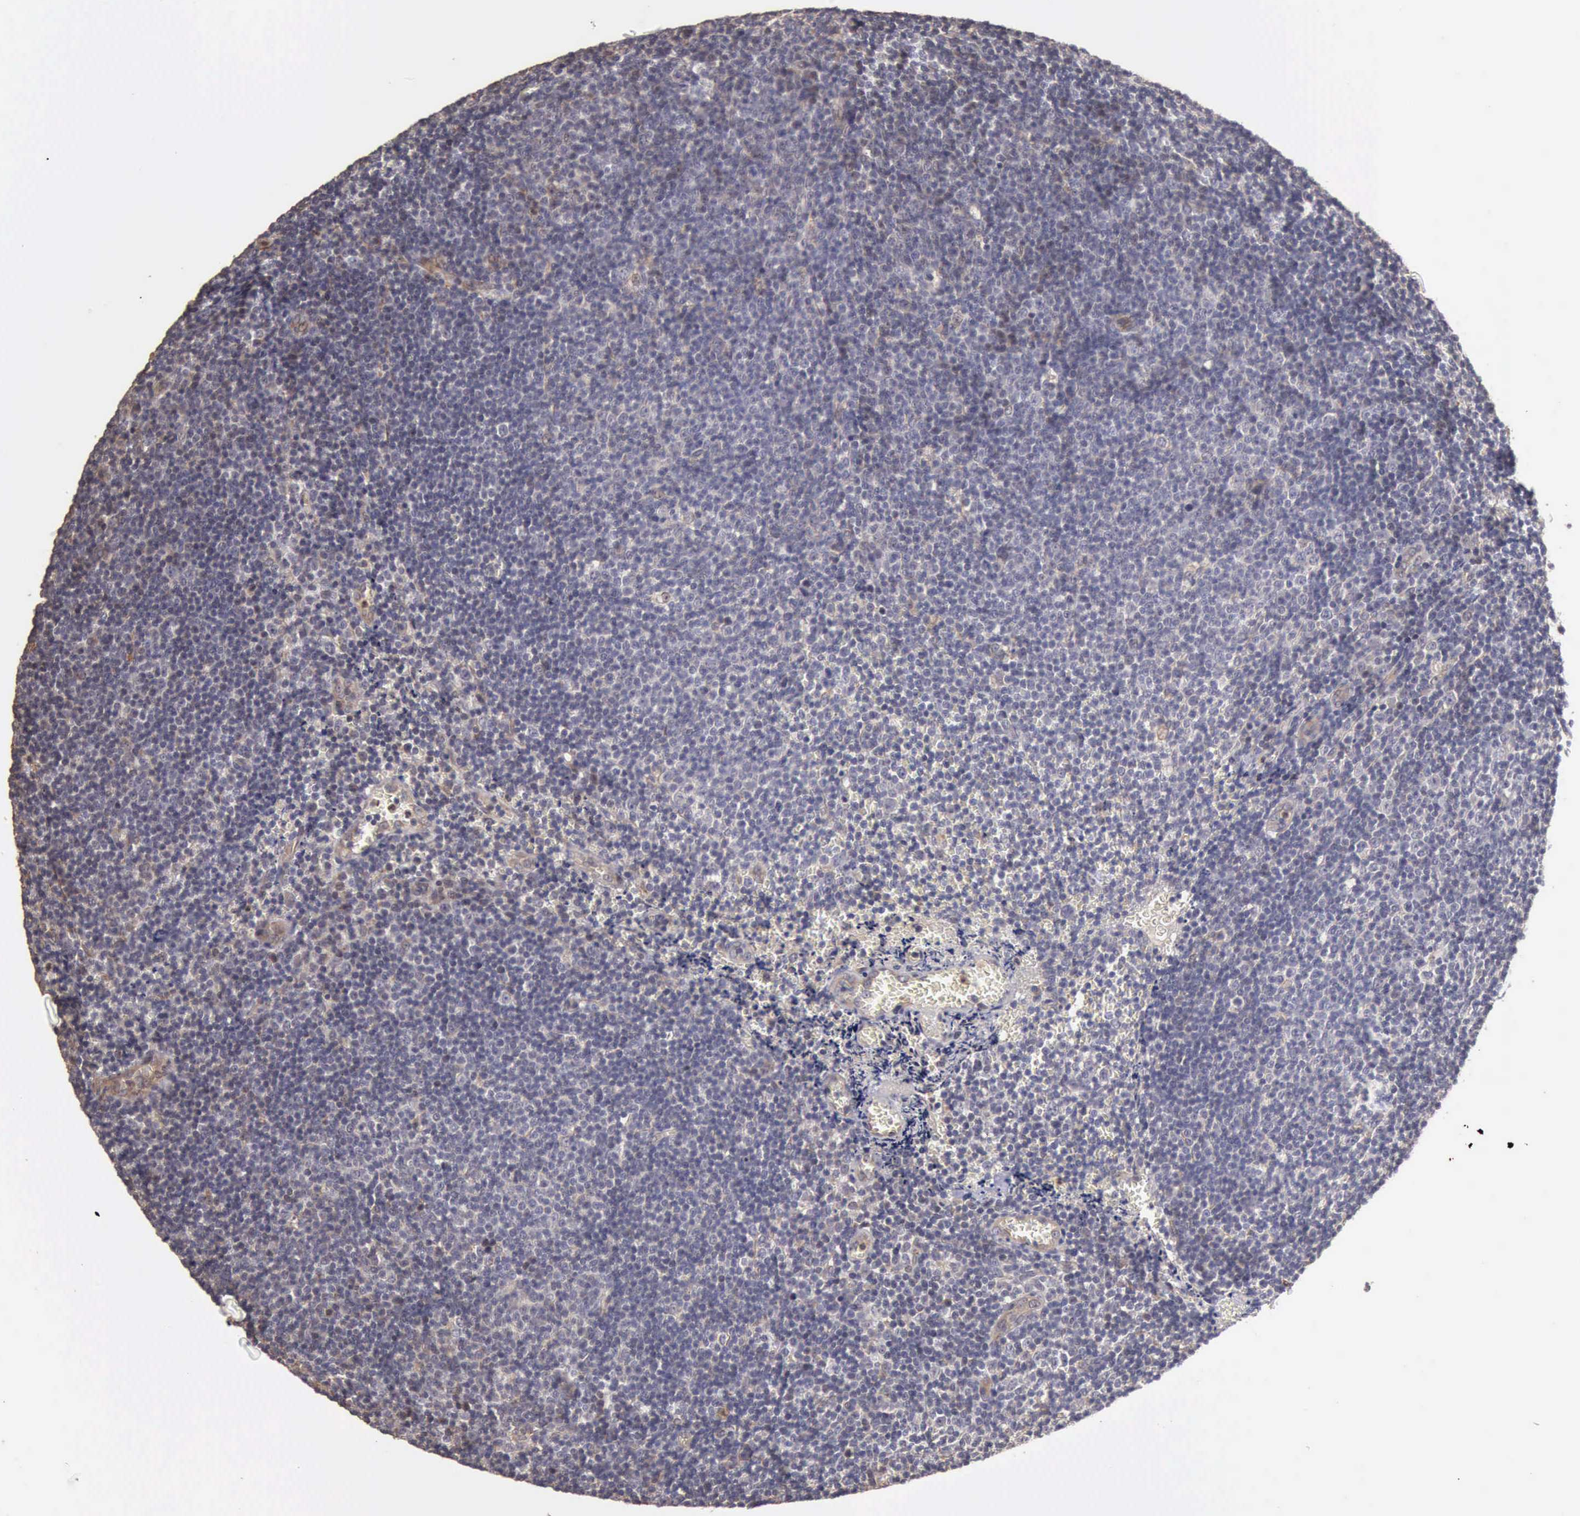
{"staining": {"intensity": "negative", "quantity": "none", "location": "none"}, "tissue": "lymphoma", "cell_type": "Tumor cells", "image_type": "cancer", "snomed": [{"axis": "morphology", "description": "Malignant lymphoma, non-Hodgkin's type, Low grade"}, {"axis": "topography", "description": "Lymph node"}], "caption": "A high-resolution micrograph shows IHC staining of lymphoma, which demonstrates no significant expression in tumor cells. (DAB immunohistochemistry visualized using brightfield microscopy, high magnification).", "gene": "BMX", "patient": {"sex": "male", "age": 49}}